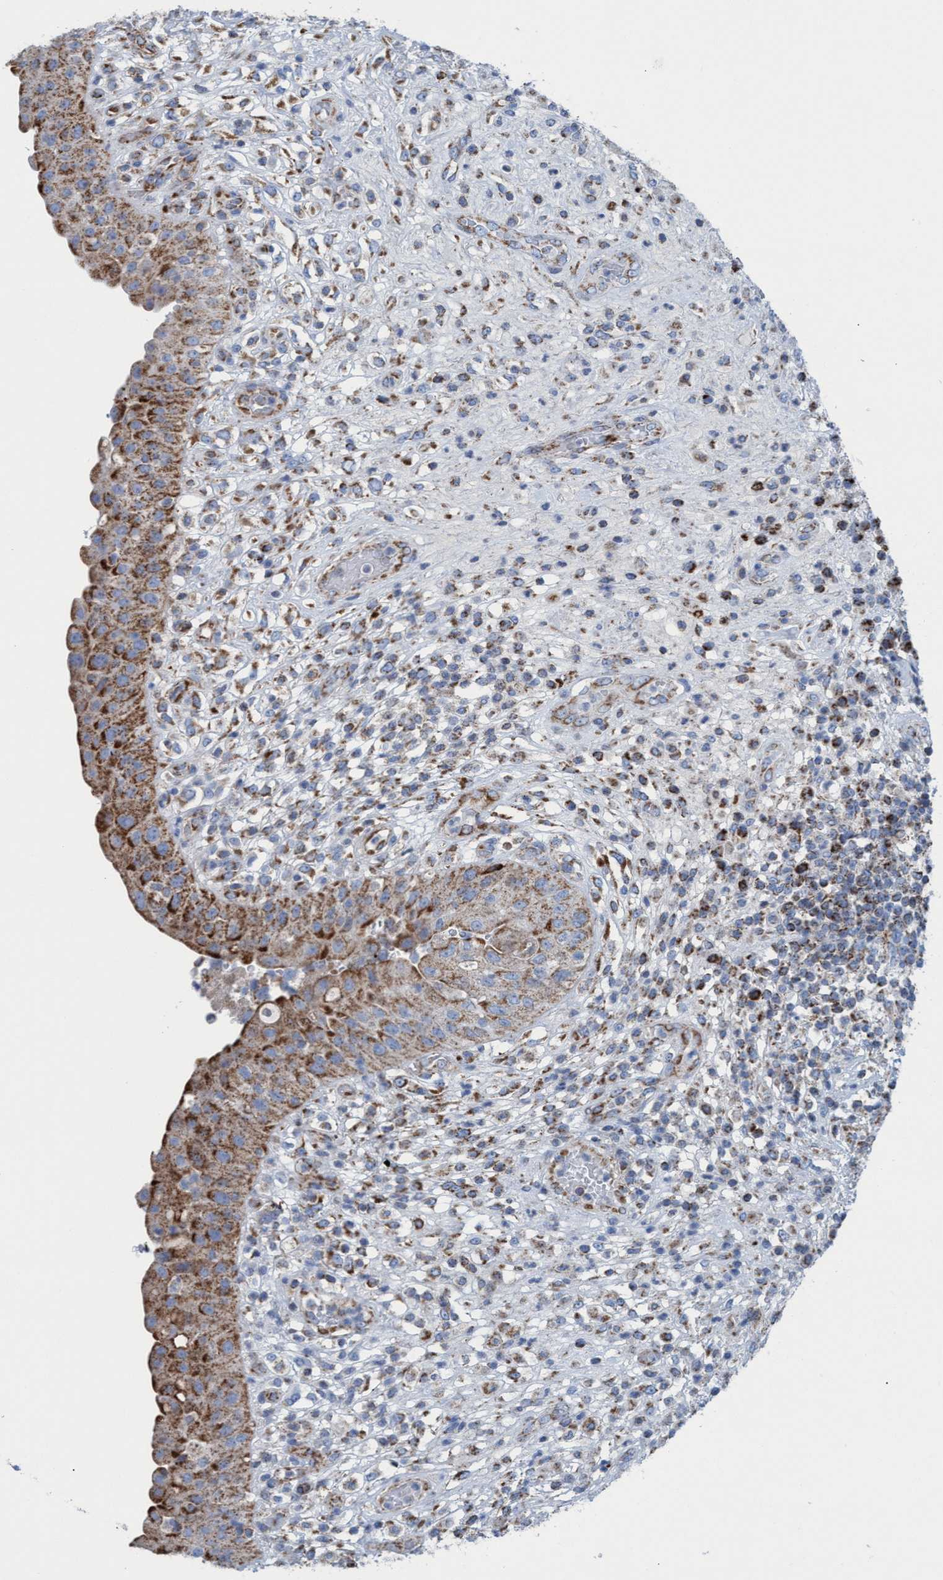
{"staining": {"intensity": "moderate", "quantity": ">75%", "location": "cytoplasmic/membranous"}, "tissue": "urinary bladder", "cell_type": "Urothelial cells", "image_type": "normal", "snomed": [{"axis": "morphology", "description": "Normal tissue, NOS"}, {"axis": "topography", "description": "Urinary bladder"}], "caption": "This histopathology image reveals IHC staining of normal human urinary bladder, with medium moderate cytoplasmic/membranous positivity in about >75% of urothelial cells.", "gene": "GGA3", "patient": {"sex": "female", "age": 62}}